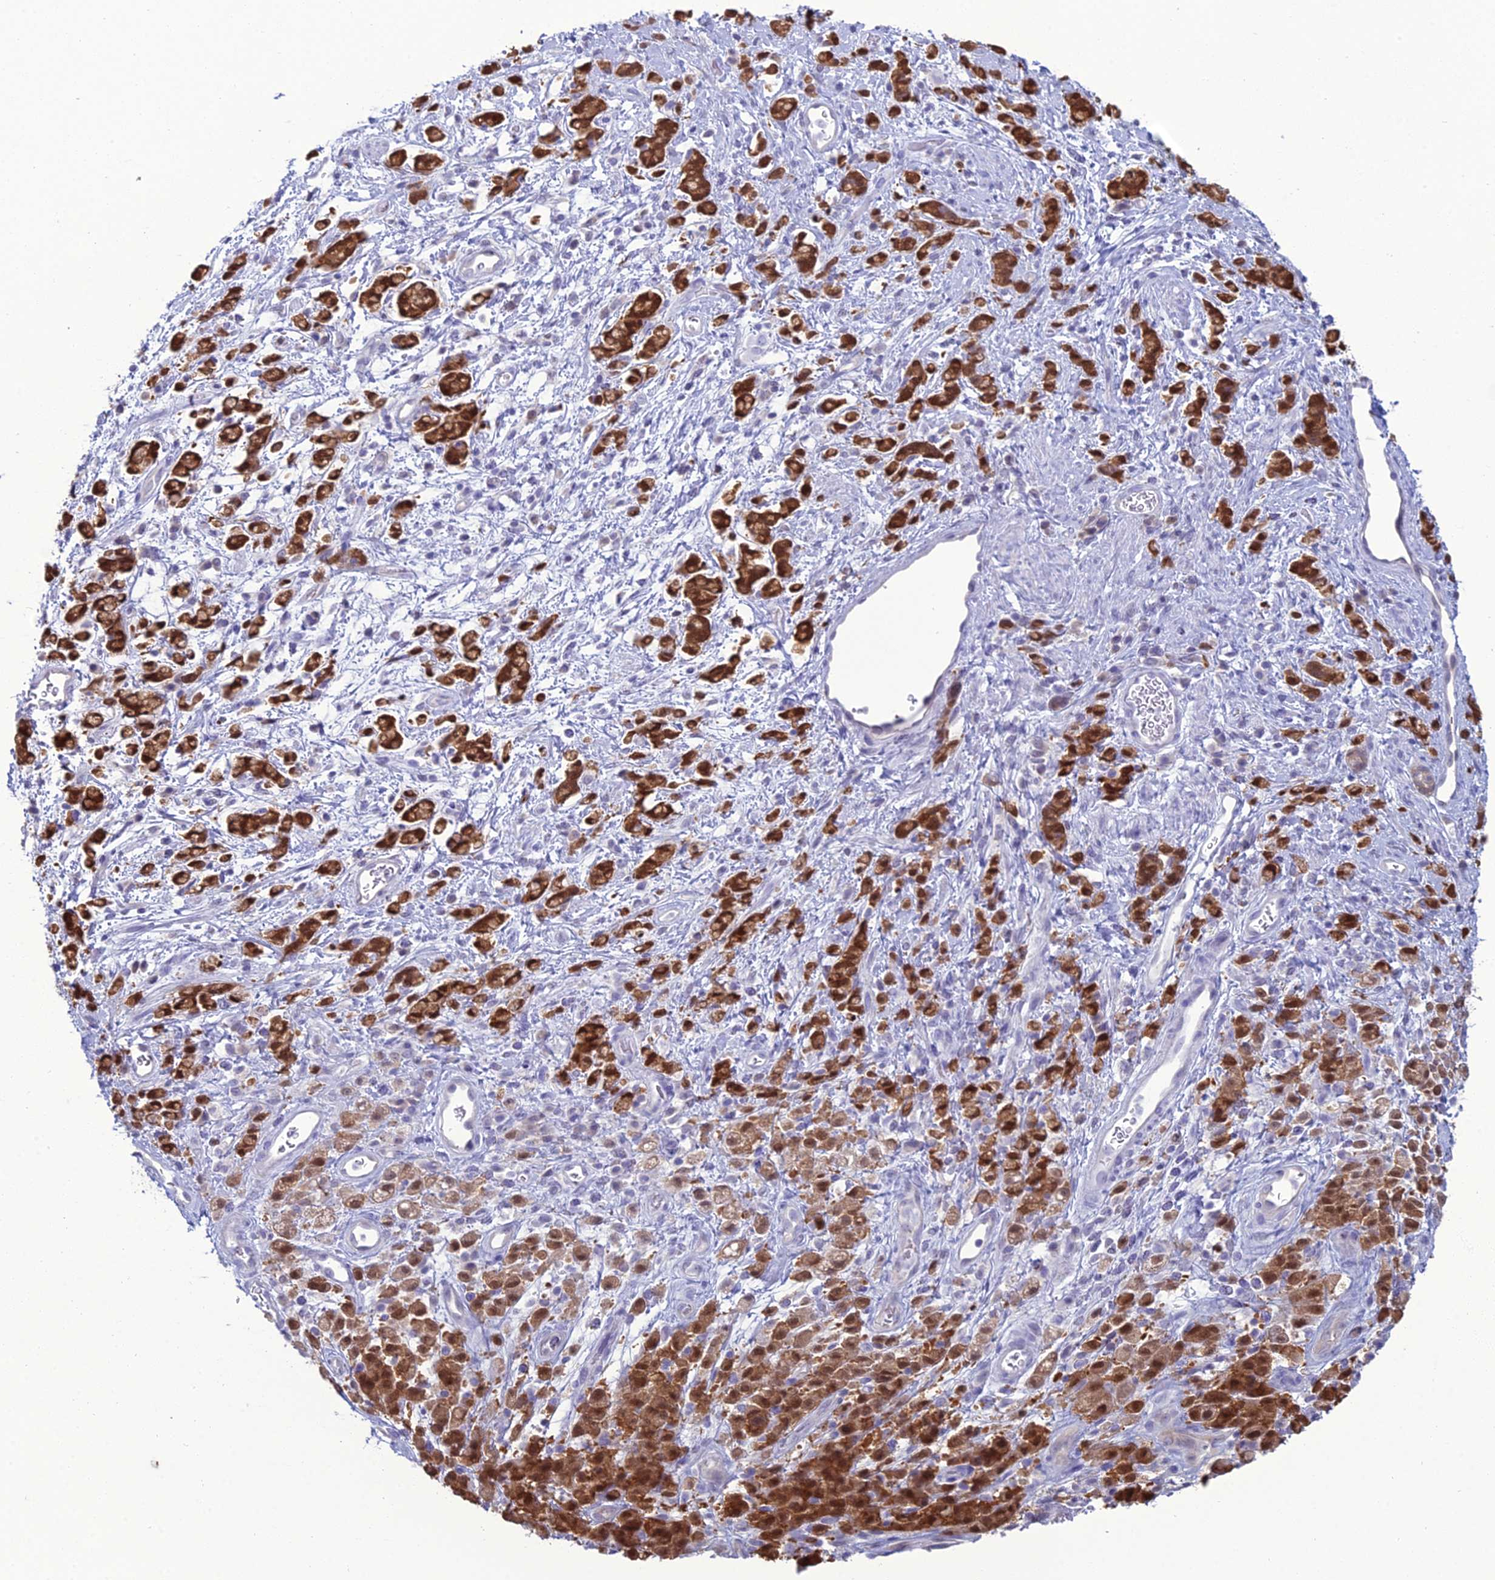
{"staining": {"intensity": "moderate", "quantity": ">75%", "location": "cytoplasmic/membranous,nuclear"}, "tissue": "stomach cancer", "cell_type": "Tumor cells", "image_type": "cancer", "snomed": [{"axis": "morphology", "description": "Adenocarcinoma, NOS"}, {"axis": "topography", "description": "Stomach"}], "caption": "Approximately >75% of tumor cells in stomach cancer exhibit moderate cytoplasmic/membranous and nuclear protein staining as visualized by brown immunohistochemical staining.", "gene": "GNPNAT1", "patient": {"sex": "female", "age": 60}}